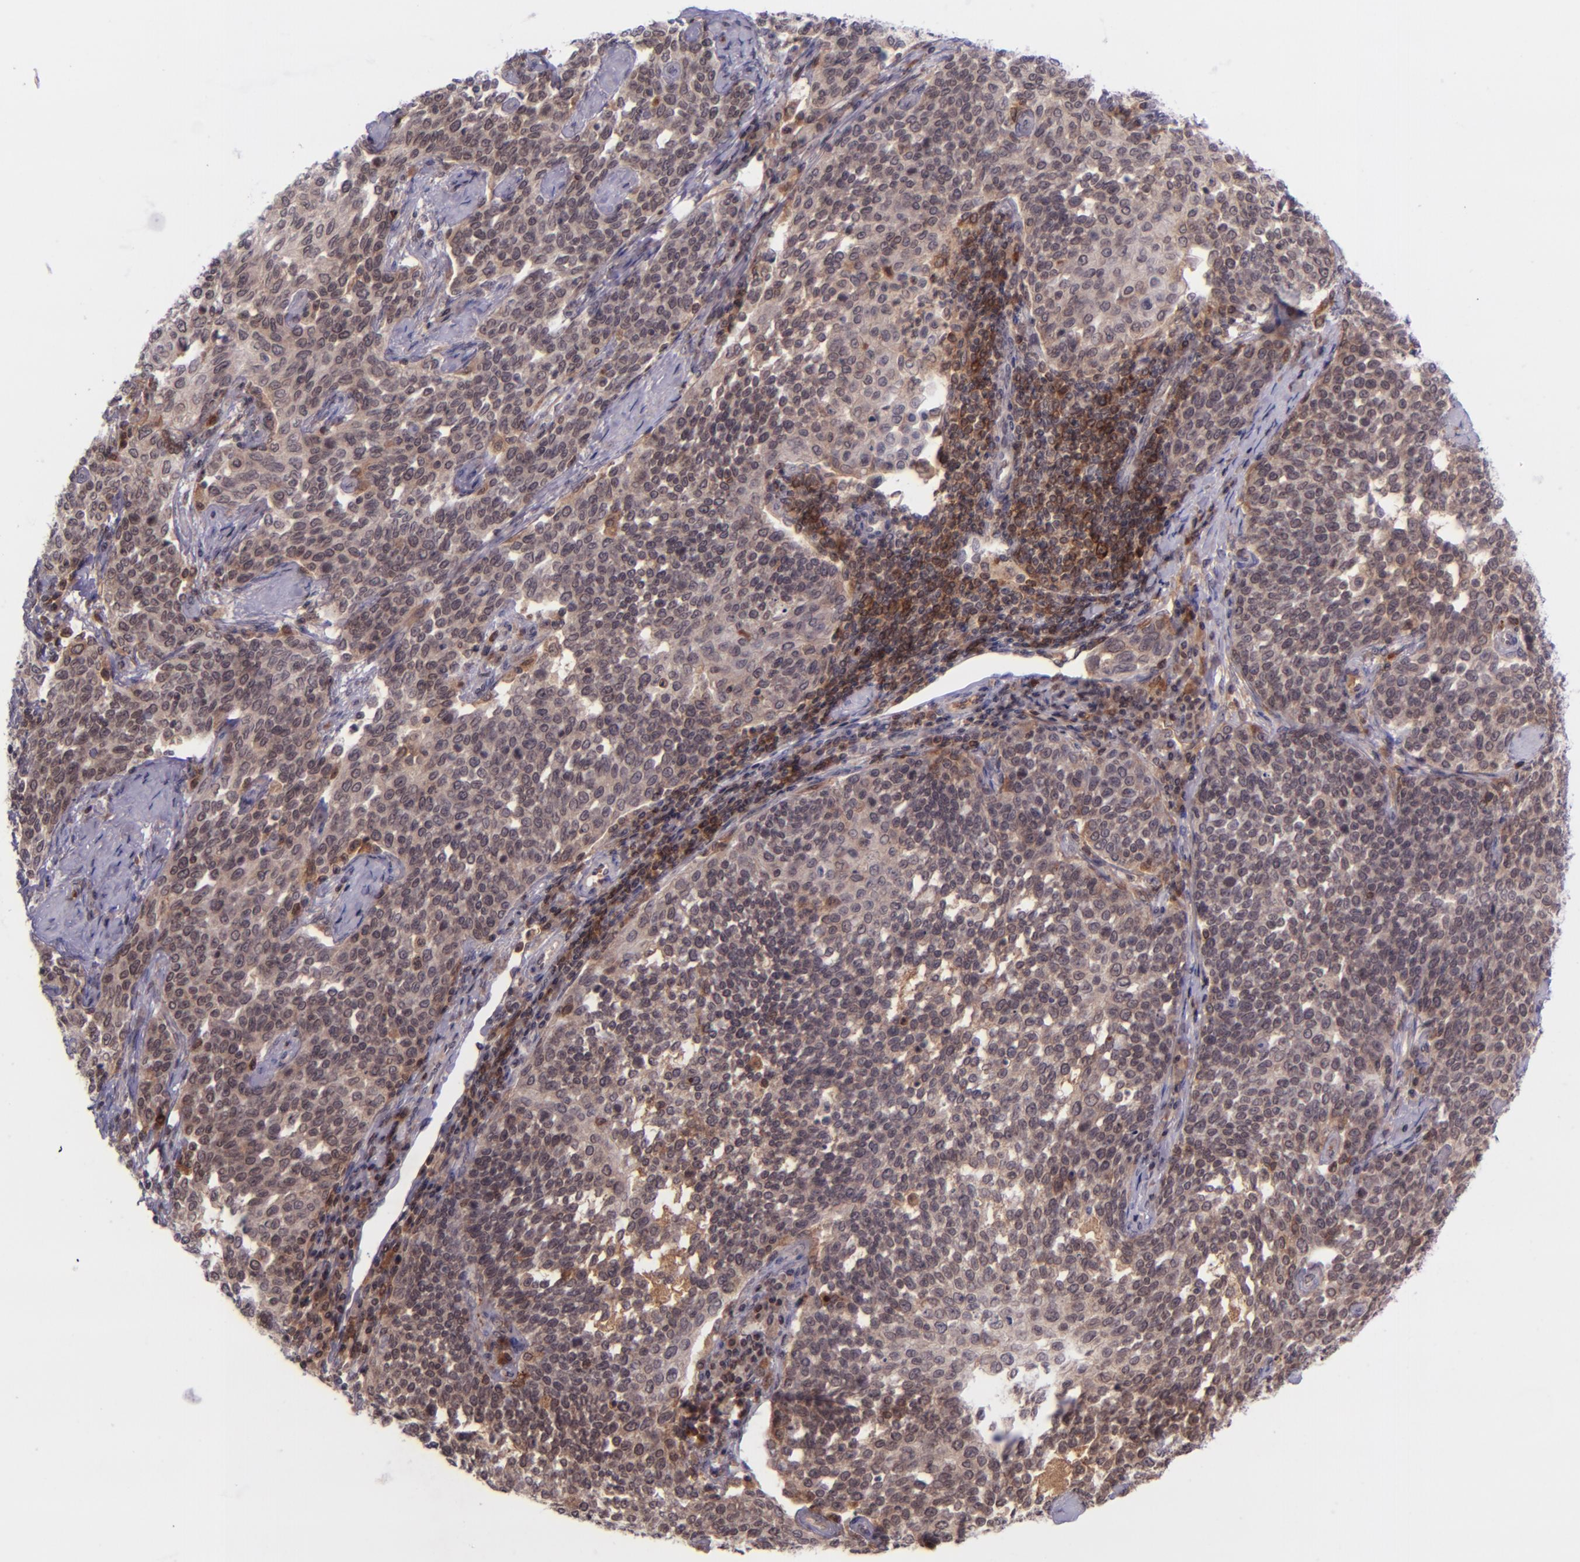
{"staining": {"intensity": "moderate", "quantity": ">75%", "location": "cytoplasmic/membranous"}, "tissue": "cervical cancer", "cell_type": "Tumor cells", "image_type": "cancer", "snomed": [{"axis": "morphology", "description": "Squamous cell carcinoma, NOS"}, {"axis": "topography", "description": "Cervix"}], "caption": "The image shows staining of squamous cell carcinoma (cervical), revealing moderate cytoplasmic/membranous protein staining (brown color) within tumor cells. The protein is shown in brown color, while the nuclei are stained blue.", "gene": "SELL", "patient": {"sex": "female", "age": 34}}